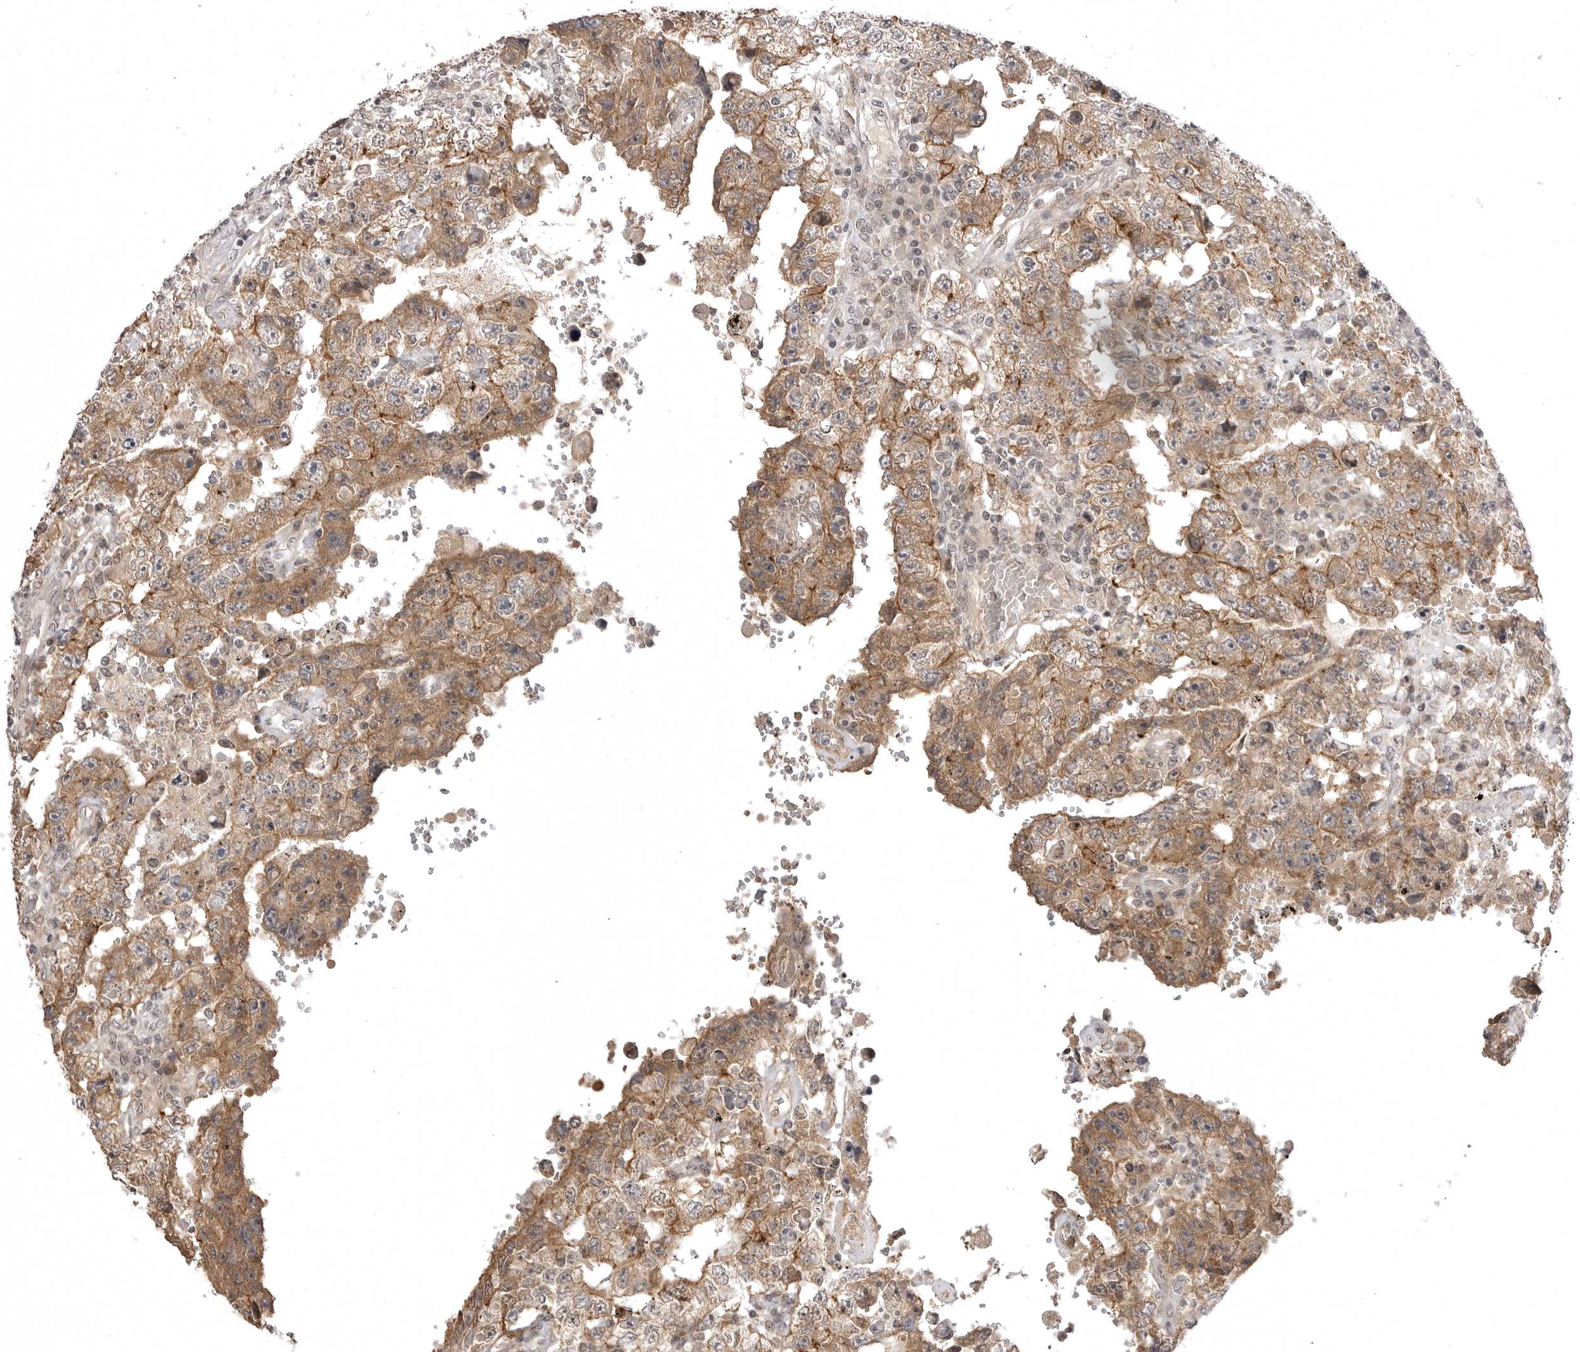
{"staining": {"intensity": "moderate", "quantity": ">75%", "location": "cytoplasmic/membranous"}, "tissue": "testis cancer", "cell_type": "Tumor cells", "image_type": "cancer", "snomed": [{"axis": "morphology", "description": "Carcinoma, Embryonal, NOS"}, {"axis": "topography", "description": "Testis"}], "caption": "Protein expression analysis of human testis cancer (embryonal carcinoma) reveals moderate cytoplasmic/membranous expression in approximately >75% of tumor cells. Nuclei are stained in blue.", "gene": "SORBS1", "patient": {"sex": "male", "age": 26}}